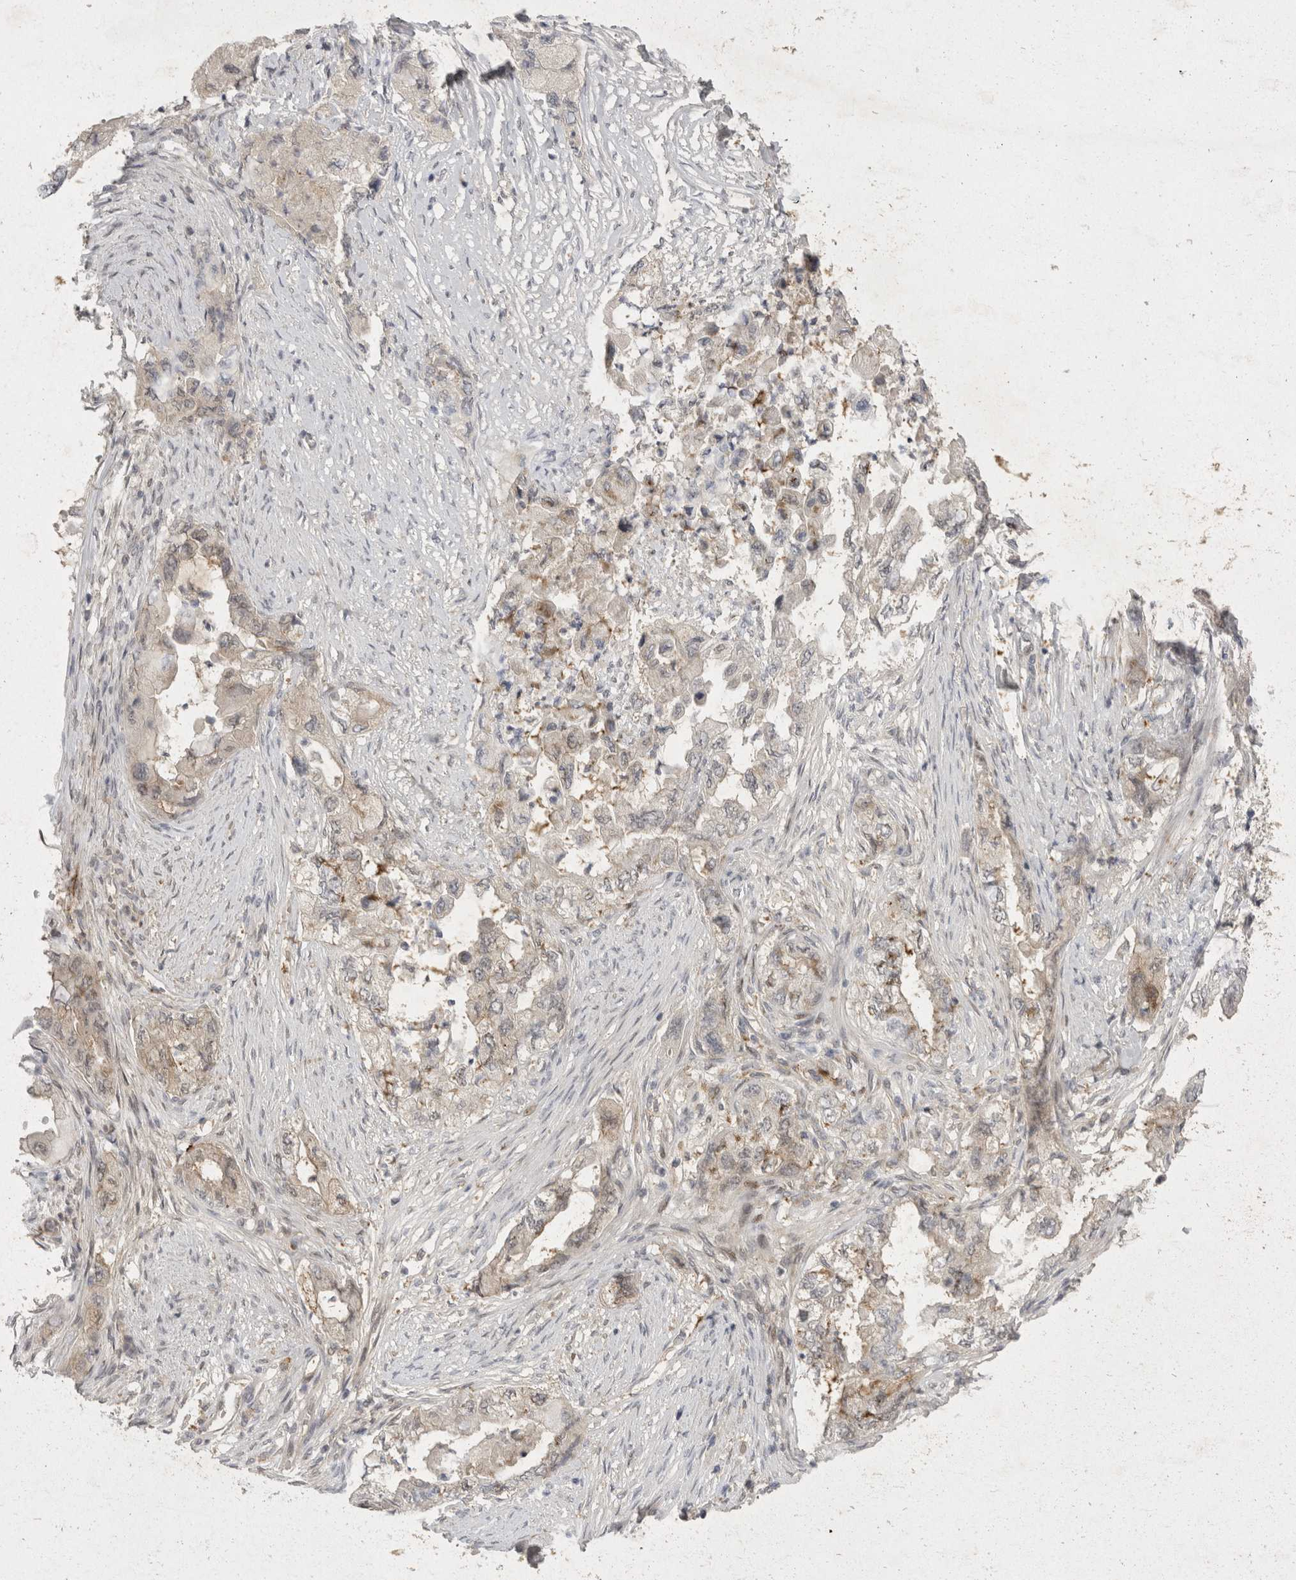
{"staining": {"intensity": "negative", "quantity": "none", "location": "none"}, "tissue": "pancreatic cancer", "cell_type": "Tumor cells", "image_type": "cancer", "snomed": [{"axis": "morphology", "description": "Adenocarcinoma, NOS"}, {"axis": "topography", "description": "Pancreas"}], "caption": "Protein analysis of pancreatic cancer (adenocarcinoma) displays no significant positivity in tumor cells. (Immunohistochemistry, brightfield microscopy, high magnification).", "gene": "TOM1L2", "patient": {"sex": "female", "age": 73}}